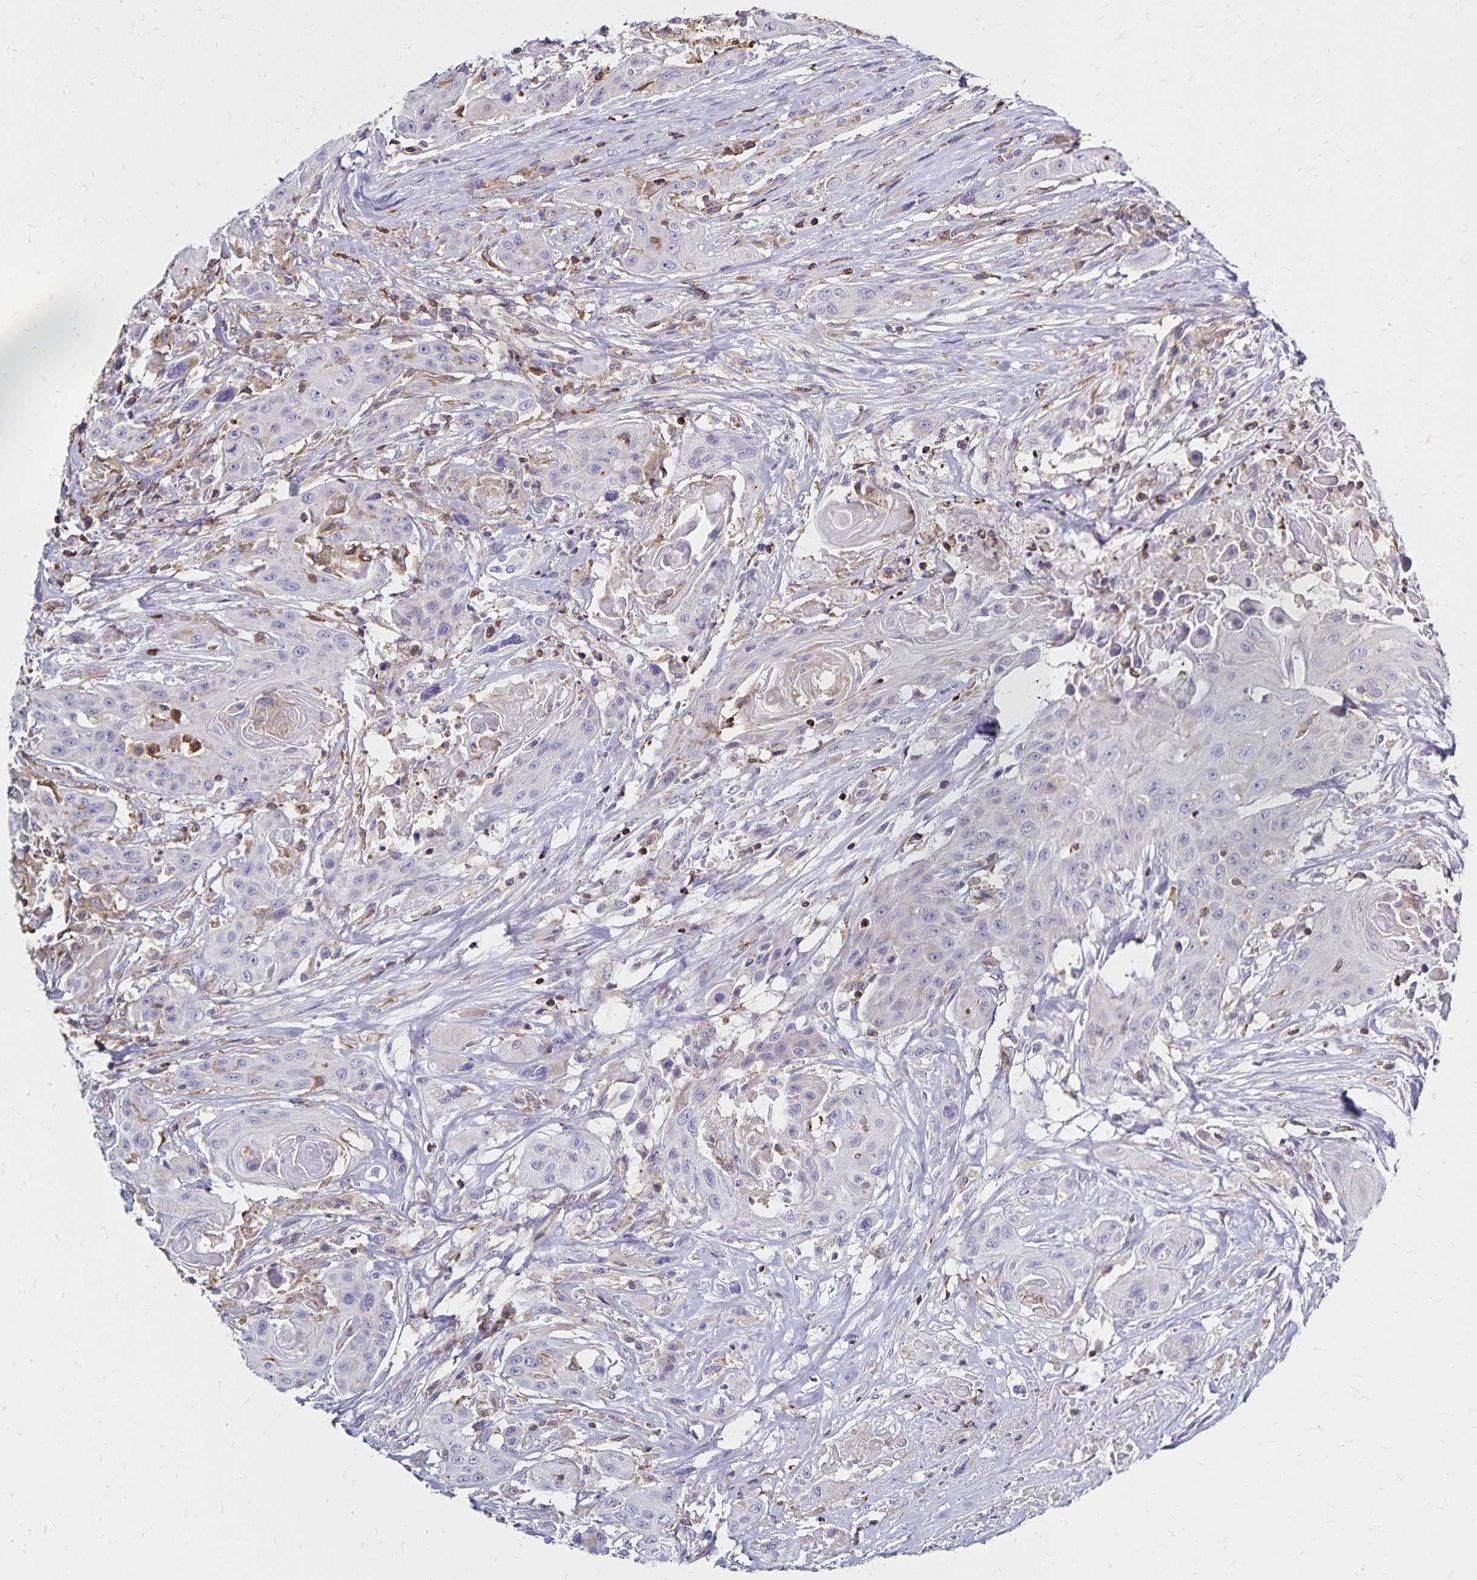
{"staining": {"intensity": "negative", "quantity": "none", "location": "none"}, "tissue": "head and neck cancer", "cell_type": "Tumor cells", "image_type": "cancer", "snomed": [{"axis": "morphology", "description": "Squamous cell carcinoma, NOS"}, {"axis": "topography", "description": "Oral tissue"}, {"axis": "topography", "description": "Head-Neck"}, {"axis": "topography", "description": "Neck, NOS"}], "caption": "Tumor cells are negative for protein expression in human squamous cell carcinoma (head and neck).", "gene": "NAGPA", "patient": {"sex": "female", "age": 55}}